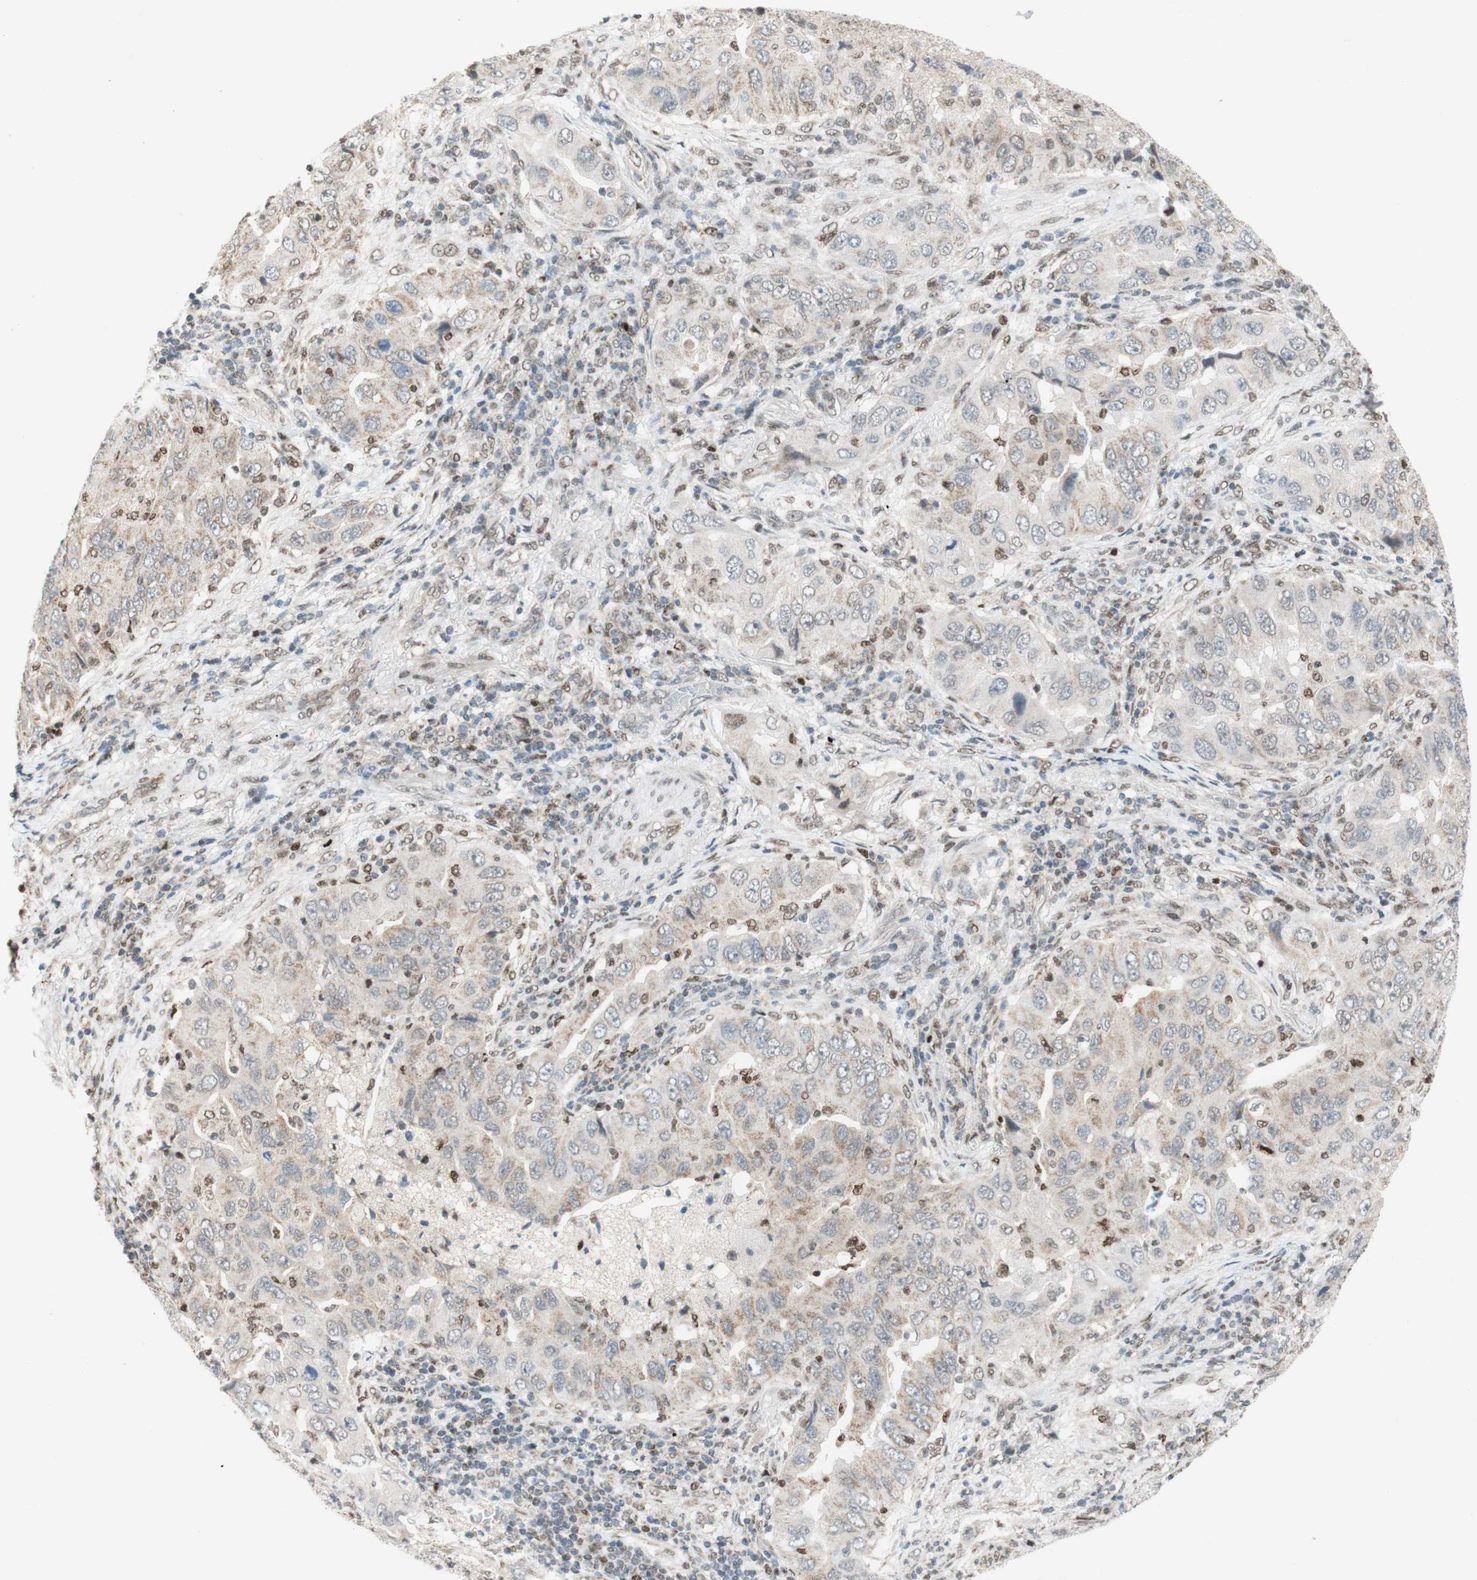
{"staining": {"intensity": "weak", "quantity": ">75%", "location": "cytoplasmic/membranous"}, "tissue": "lung cancer", "cell_type": "Tumor cells", "image_type": "cancer", "snomed": [{"axis": "morphology", "description": "Adenocarcinoma, NOS"}, {"axis": "topography", "description": "Lung"}], "caption": "There is low levels of weak cytoplasmic/membranous expression in tumor cells of lung adenocarcinoma, as demonstrated by immunohistochemical staining (brown color).", "gene": "DNMT3A", "patient": {"sex": "female", "age": 65}}